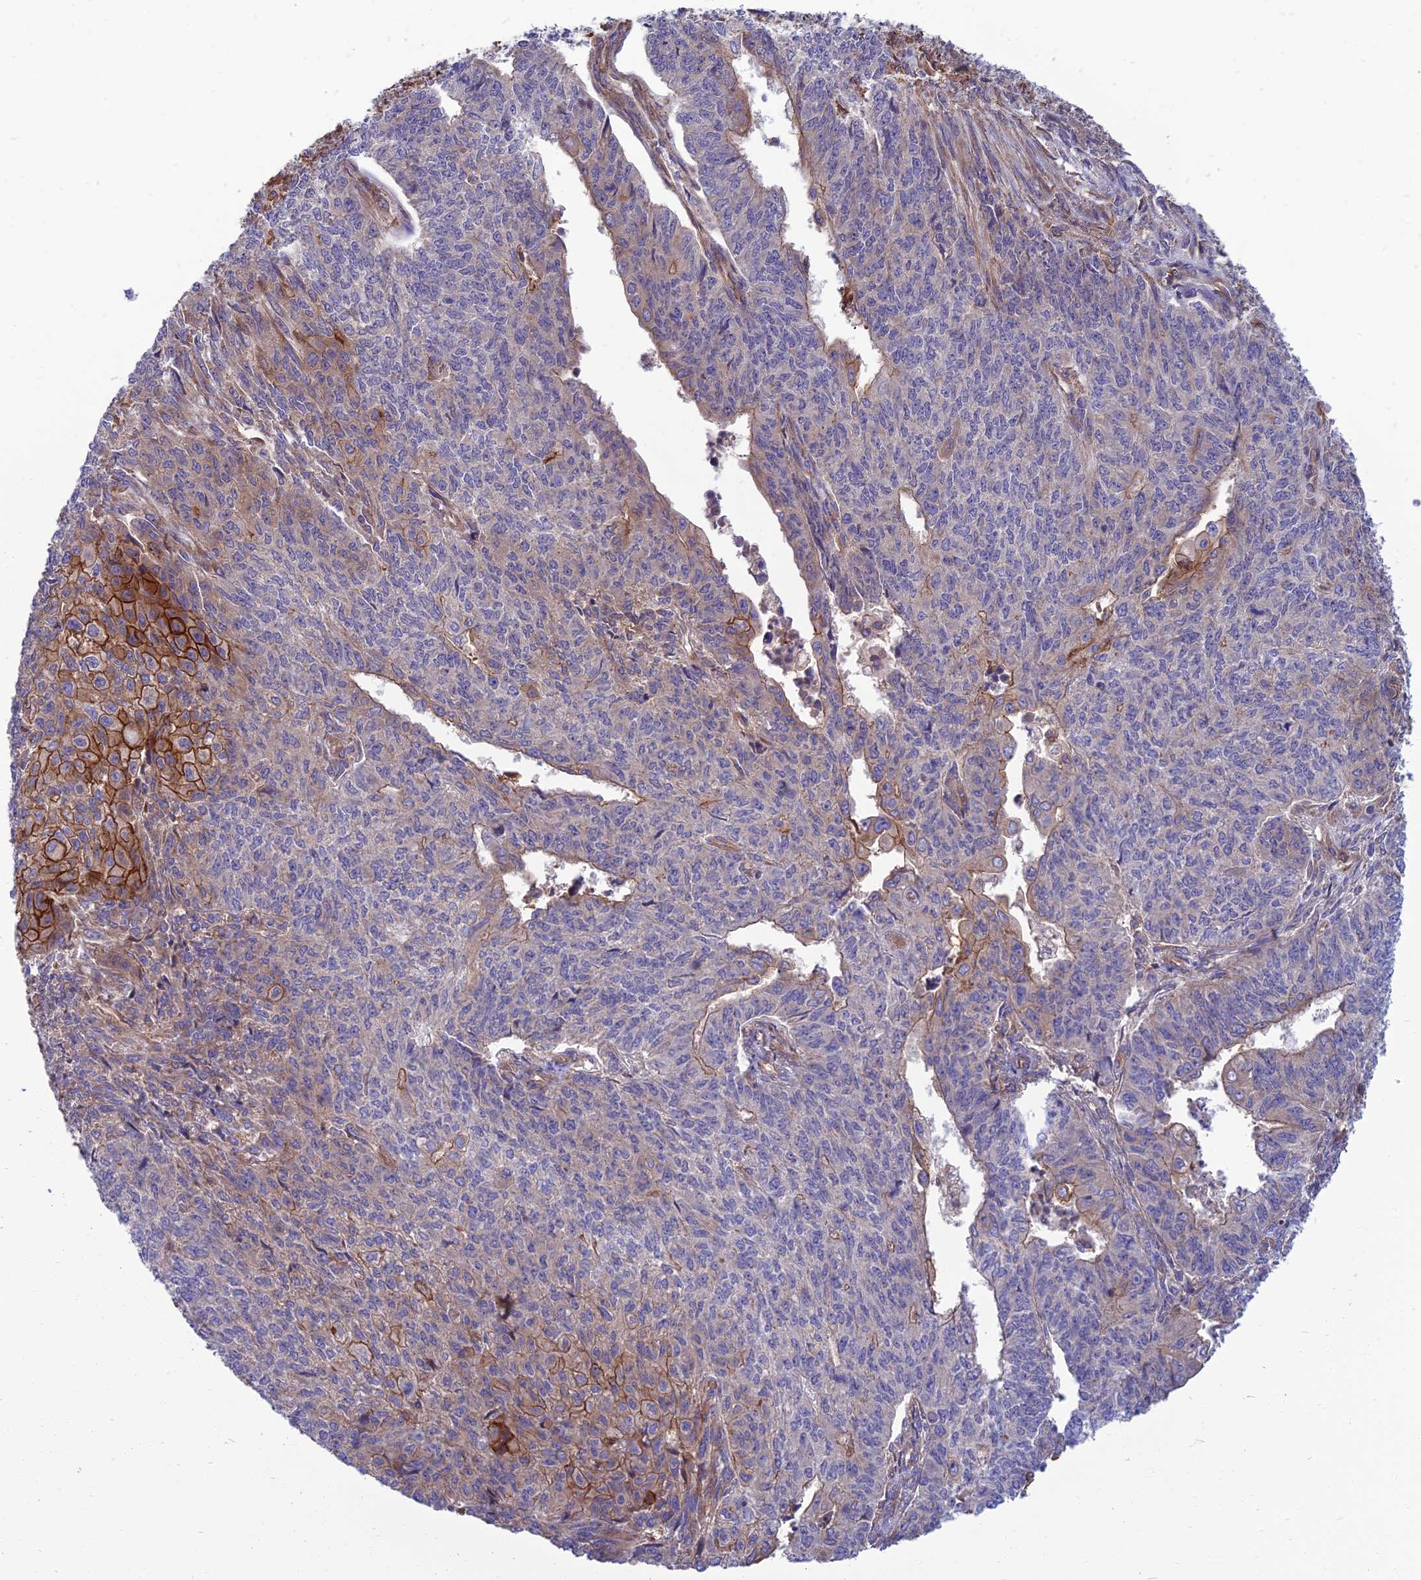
{"staining": {"intensity": "strong", "quantity": "<25%", "location": "cytoplasmic/membranous"}, "tissue": "endometrial cancer", "cell_type": "Tumor cells", "image_type": "cancer", "snomed": [{"axis": "morphology", "description": "Adenocarcinoma, NOS"}, {"axis": "topography", "description": "Endometrium"}], "caption": "Endometrial cancer was stained to show a protein in brown. There is medium levels of strong cytoplasmic/membranous positivity in approximately <25% of tumor cells.", "gene": "WDR24", "patient": {"sex": "female", "age": 32}}